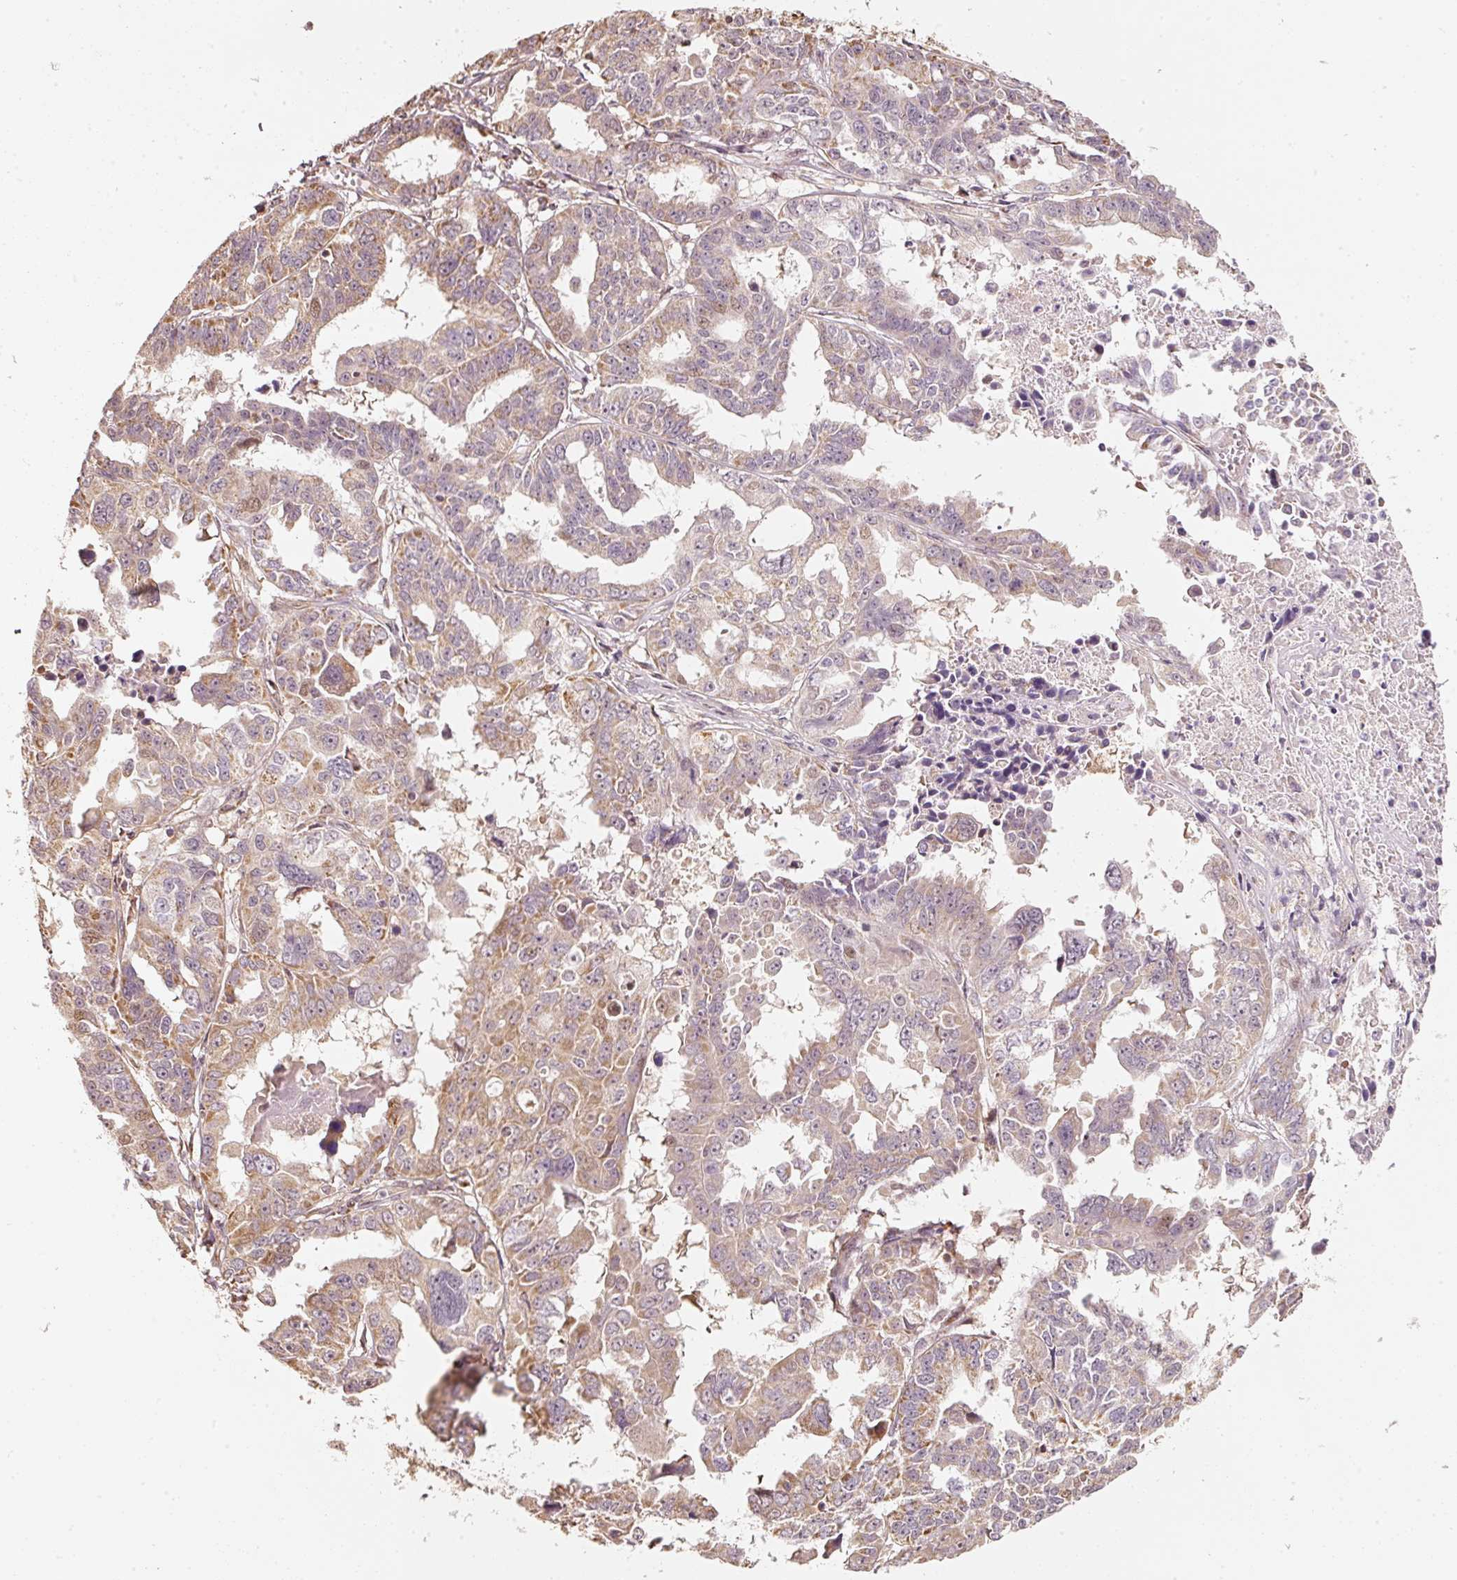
{"staining": {"intensity": "moderate", "quantity": "<25%", "location": "cytoplasmic/membranous"}, "tissue": "ovarian cancer", "cell_type": "Tumor cells", "image_type": "cancer", "snomed": [{"axis": "morphology", "description": "Adenocarcinoma, NOS"}, {"axis": "morphology", "description": "Carcinoma, endometroid"}, {"axis": "topography", "description": "Ovary"}], "caption": "A high-resolution photomicrograph shows immunohistochemistry staining of ovarian cancer, which shows moderate cytoplasmic/membranous positivity in approximately <25% of tumor cells.", "gene": "RAB35", "patient": {"sex": "female", "age": 72}}